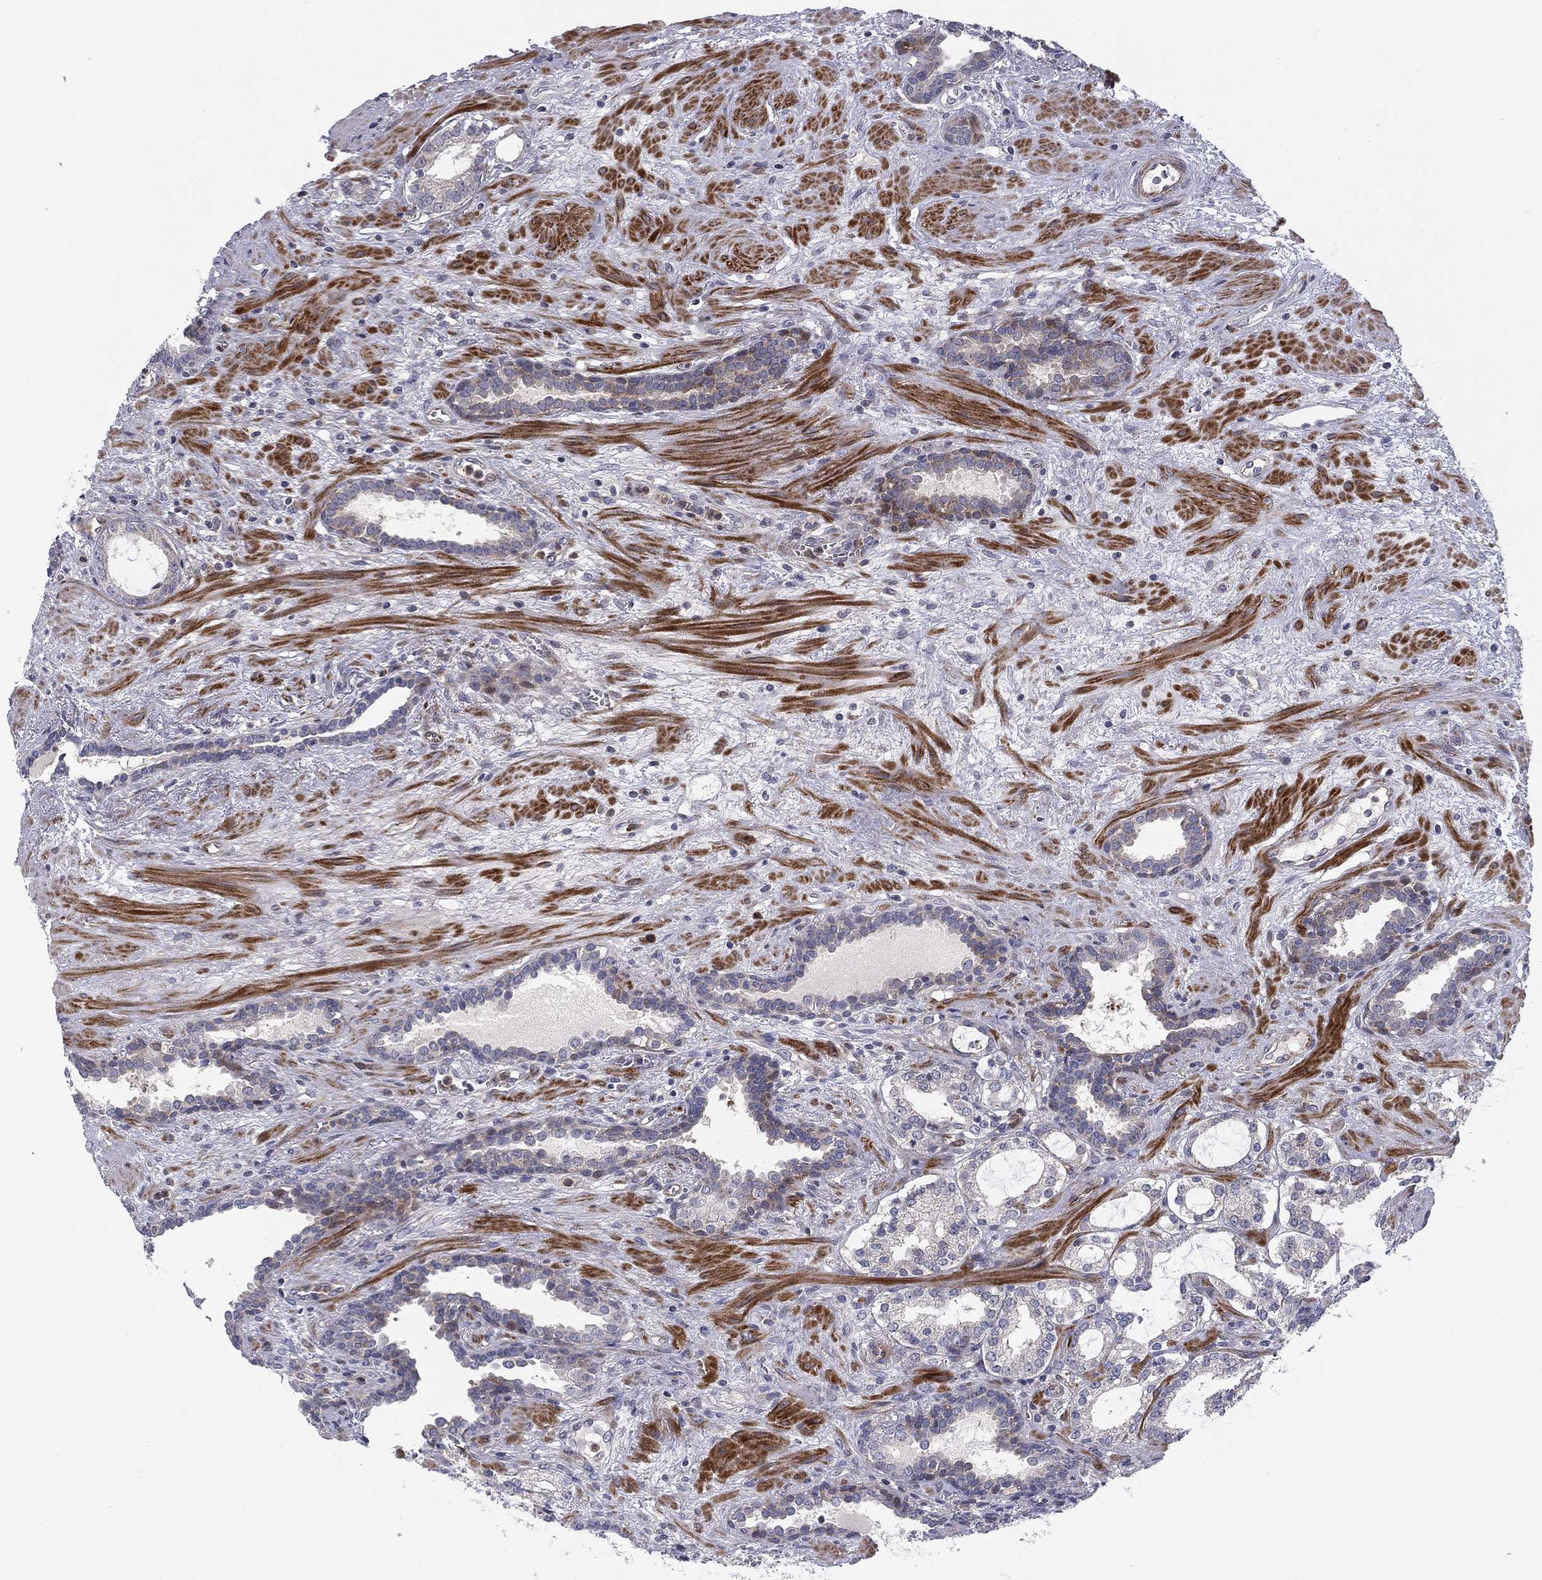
{"staining": {"intensity": "negative", "quantity": "none", "location": "none"}, "tissue": "prostate cancer", "cell_type": "Tumor cells", "image_type": "cancer", "snomed": [{"axis": "morphology", "description": "Adenocarcinoma, NOS"}, {"axis": "topography", "description": "Prostate"}], "caption": "Immunohistochemistry histopathology image of human prostate cancer (adenocarcinoma) stained for a protein (brown), which exhibits no expression in tumor cells.", "gene": "MIOS", "patient": {"sex": "male", "age": 66}}